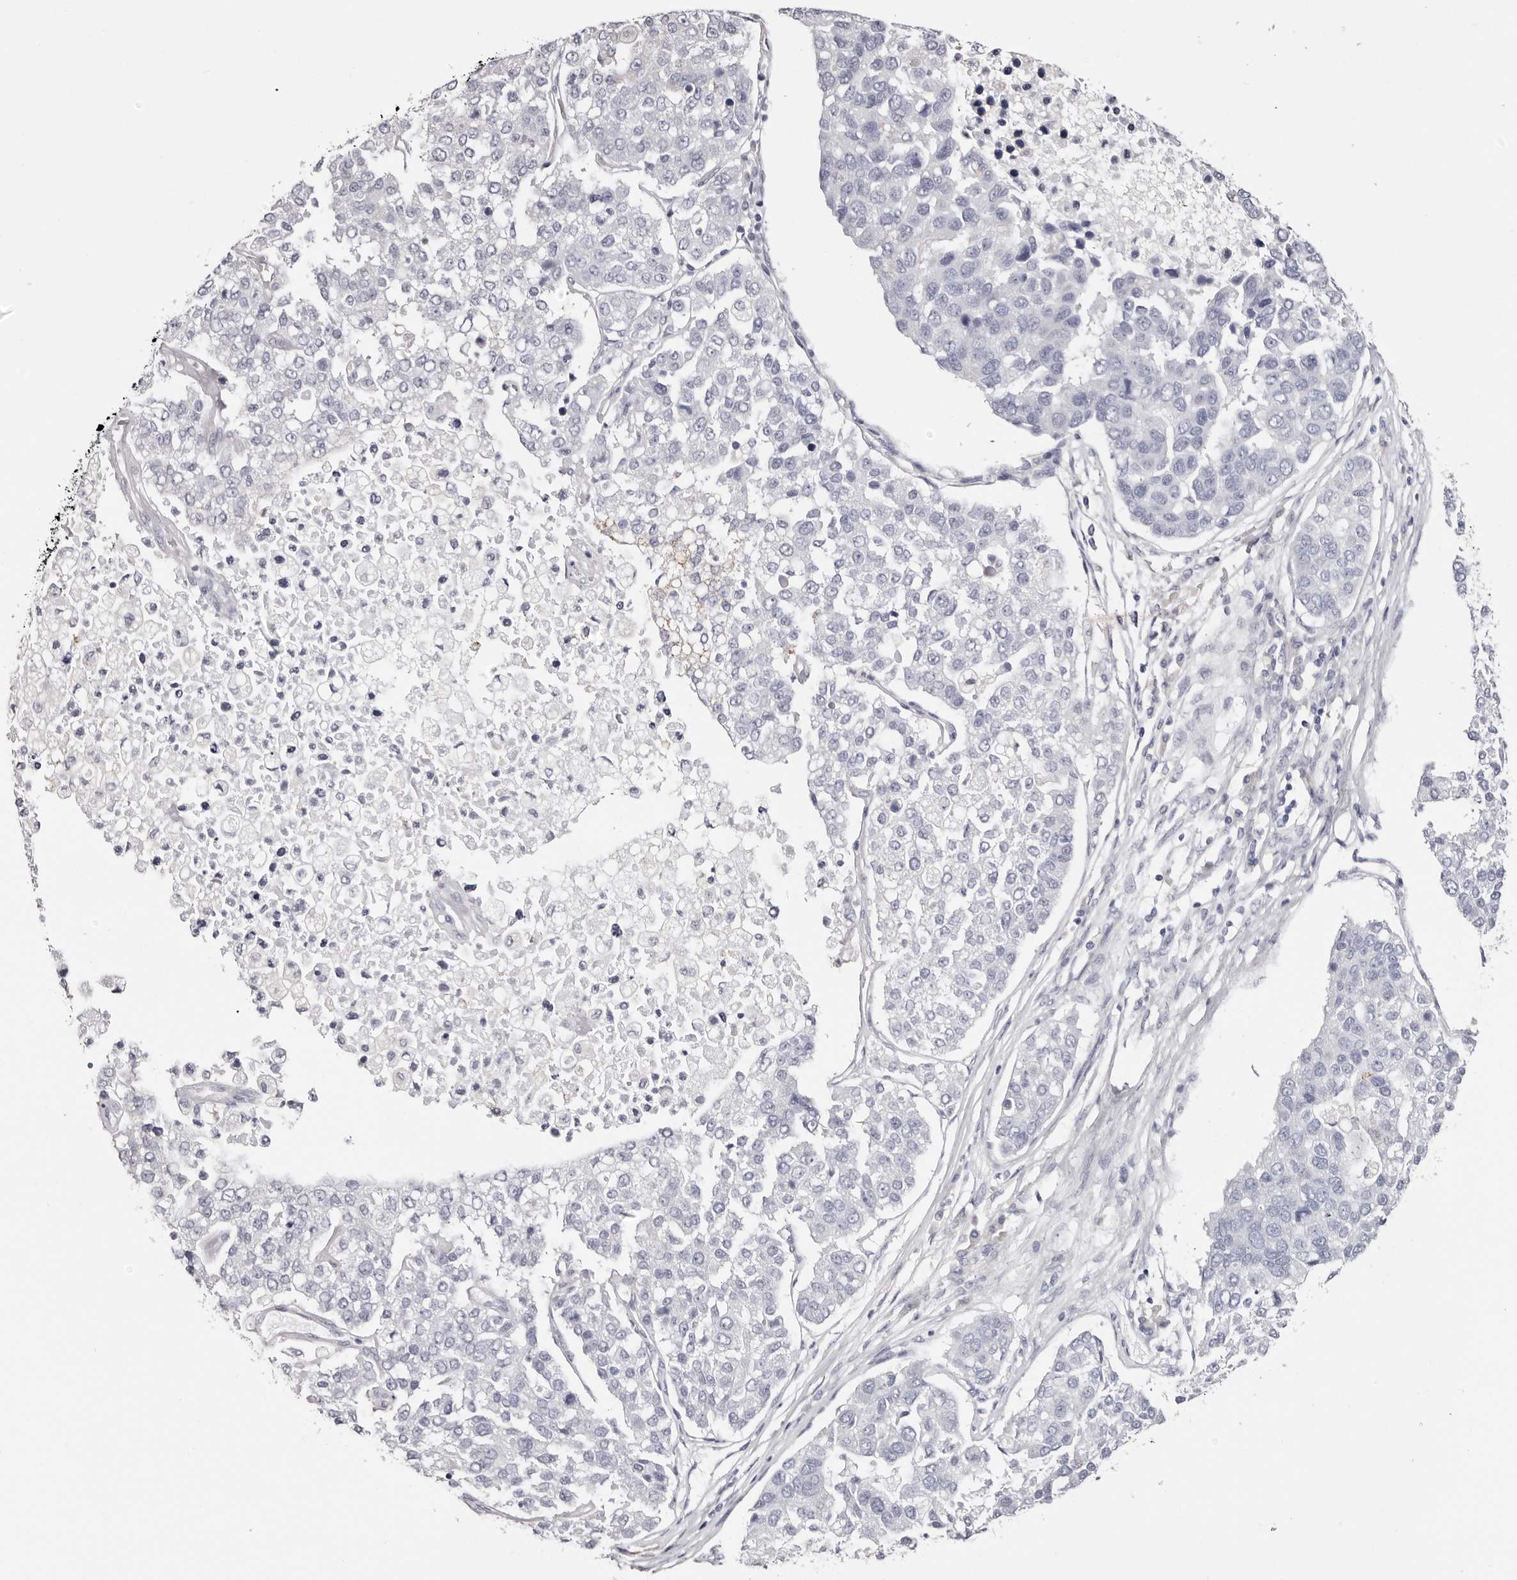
{"staining": {"intensity": "negative", "quantity": "none", "location": "none"}, "tissue": "pancreatic cancer", "cell_type": "Tumor cells", "image_type": "cancer", "snomed": [{"axis": "morphology", "description": "Adenocarcinoma, NOS"}, {"axis": "topography", "description": "Pancreas"}], "caption": "Immunohistochemical staining of human adenocarcinoma (pancreatic) exhibits no significant positivity in tumor cells. (Brightfield microscopy of DAB IHC at high magnification).", "gene": "ROM1", "patient": {"sex": "female", "age": 61}}